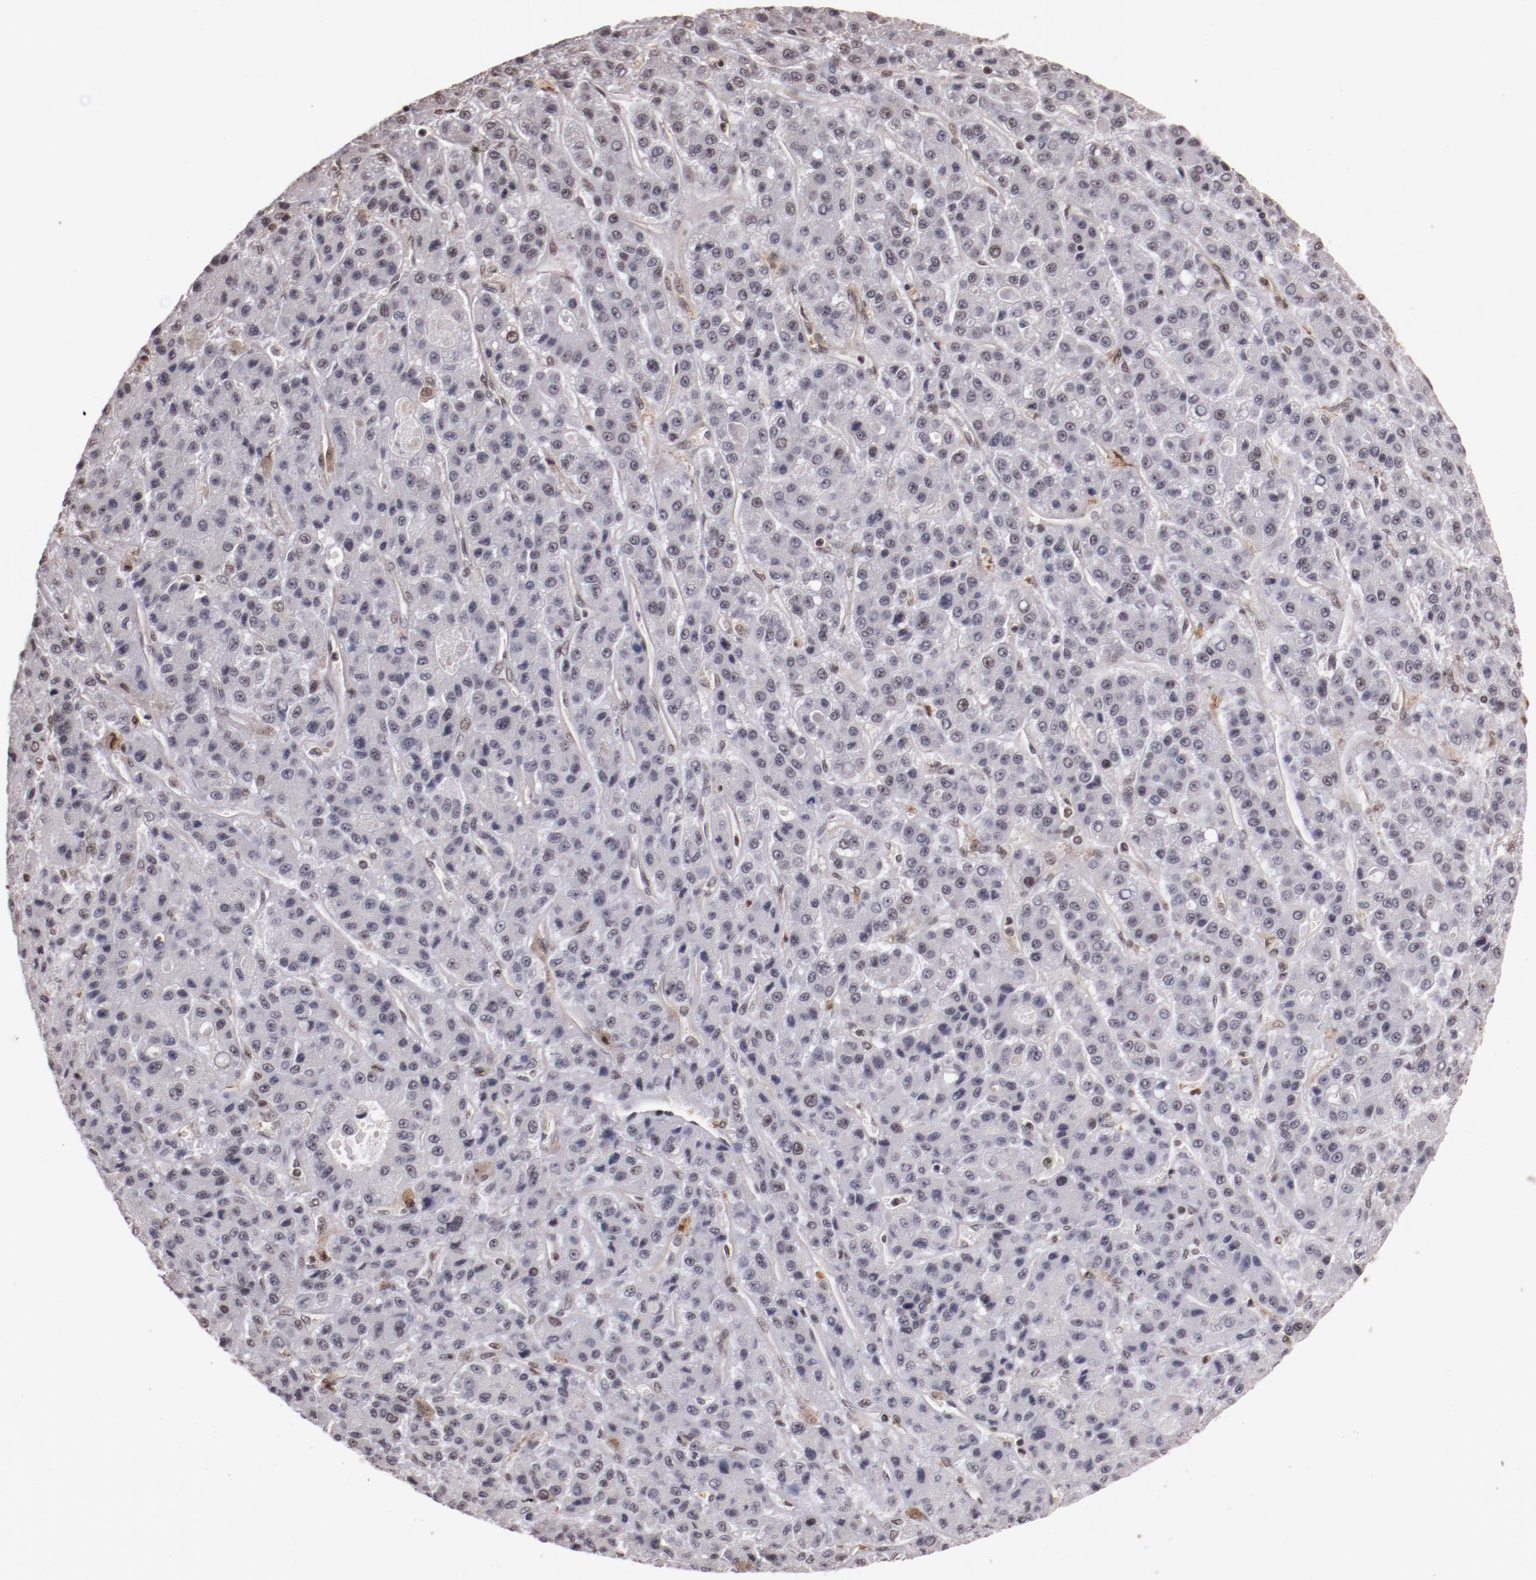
{"staining": {"intensity": "negative", "quantity": "none", "location": "none"}, "tissue": "liver cancer", "cell_type": "Tumor cells", "image_type": "cancer", "snomed": [{"axis": "morphology", "description": "Carcinoma, Hepatocellular, NOS"}, {"axis": "topography", "description": "Liver"}], "caption": "Tumor cells are negative for brown protein staining in liver cancer.", "gene": "STAG2", "patient": {"sex": "male", "age": 70}}